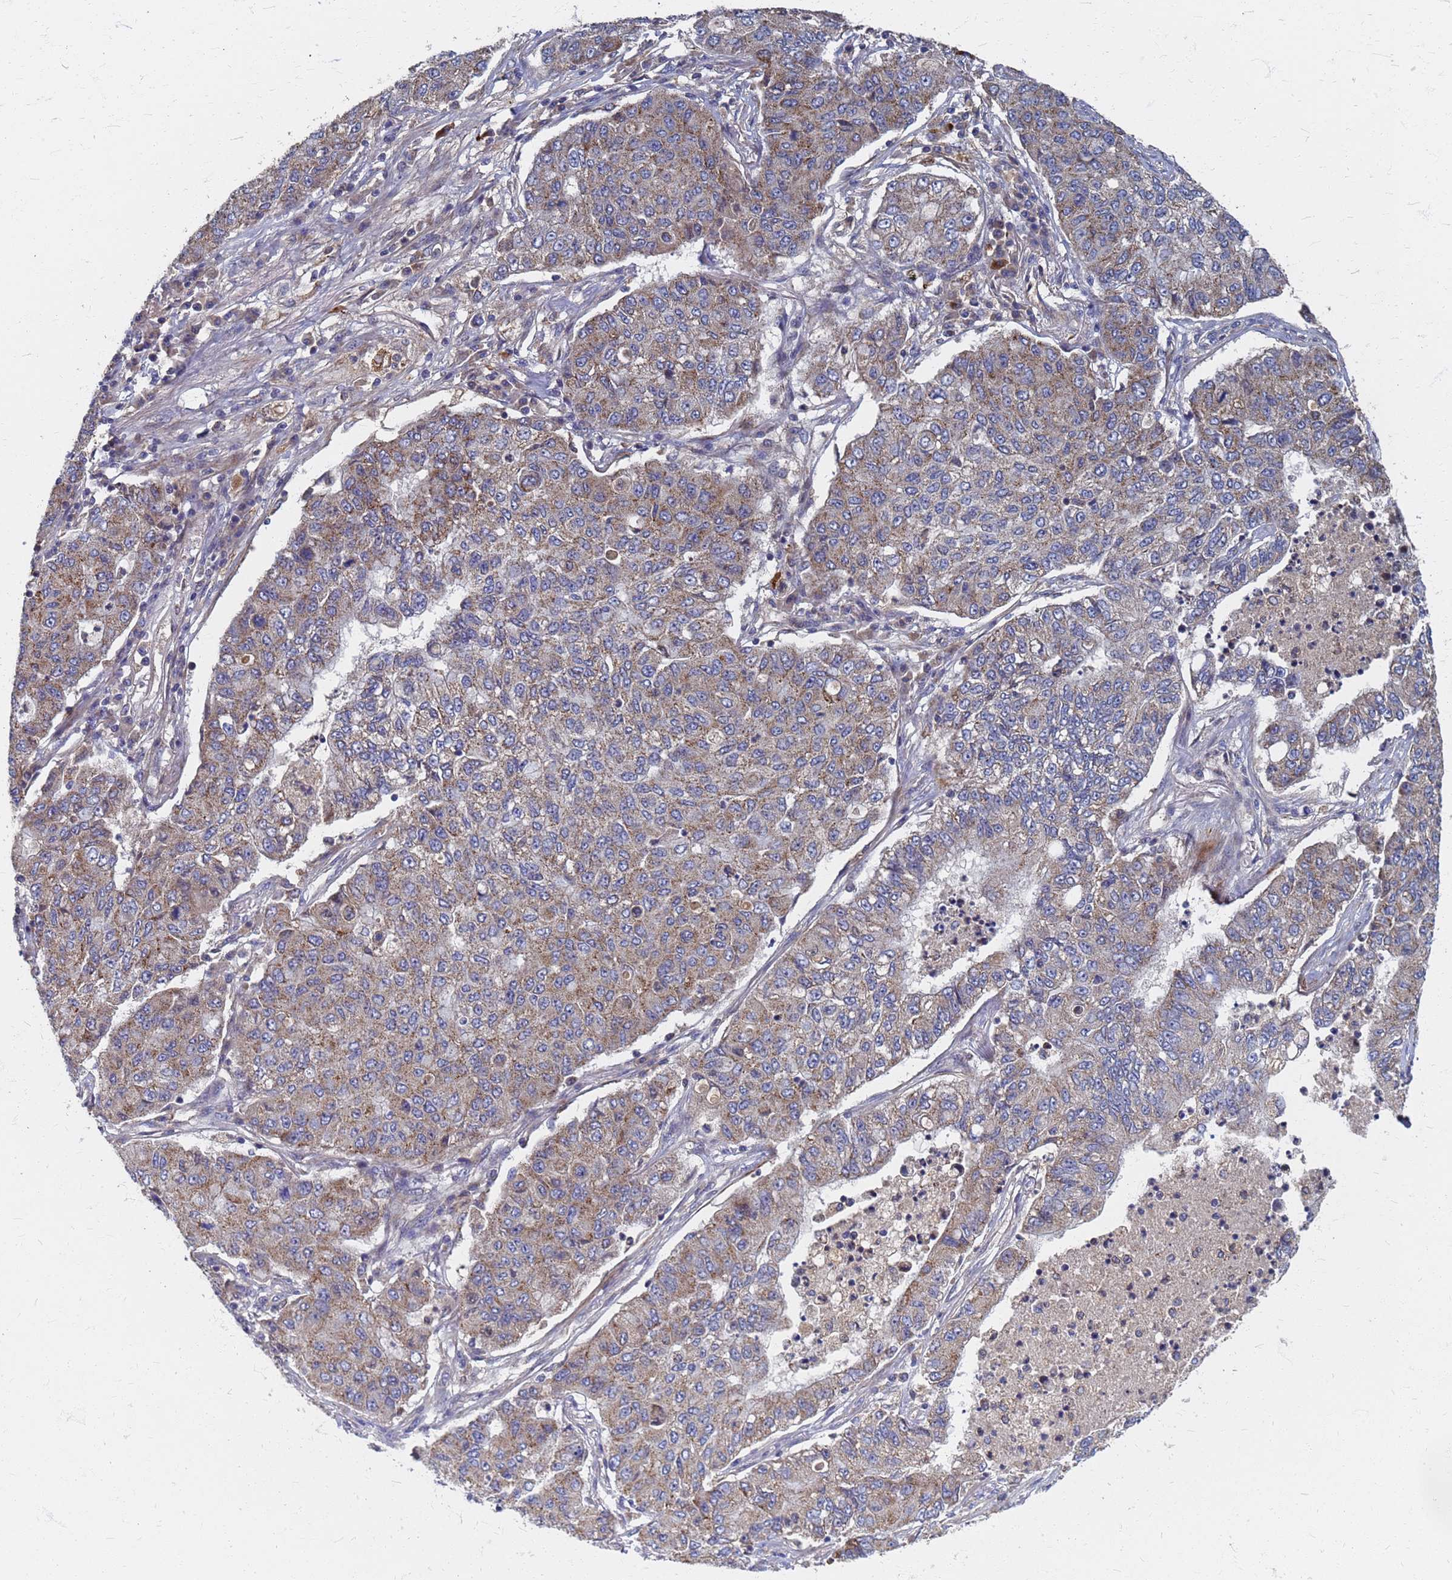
{"staining": {"intensity": "moderate", "quantity": "25%-75%", "location": "cytoplasmic/membranous"}, "tissue": "lung cancer", "cell_type": "Tumor cells", "image_type": "cancer", "snomed": [{"axis": "morphology", "description": "Squamous cell carcinoma, NOS"}, {"axis": "topography", "description": "Lung"}], "caption": "Immunohistochemical staining of human squamous cell carcinoma (lung) shows medium levels of moderate cytoplasmic/membranous expression in approximately 25%-75% of tumor cells.", "gene": "ATPAF1", "patient": {"sex": "male", "age": 74}}